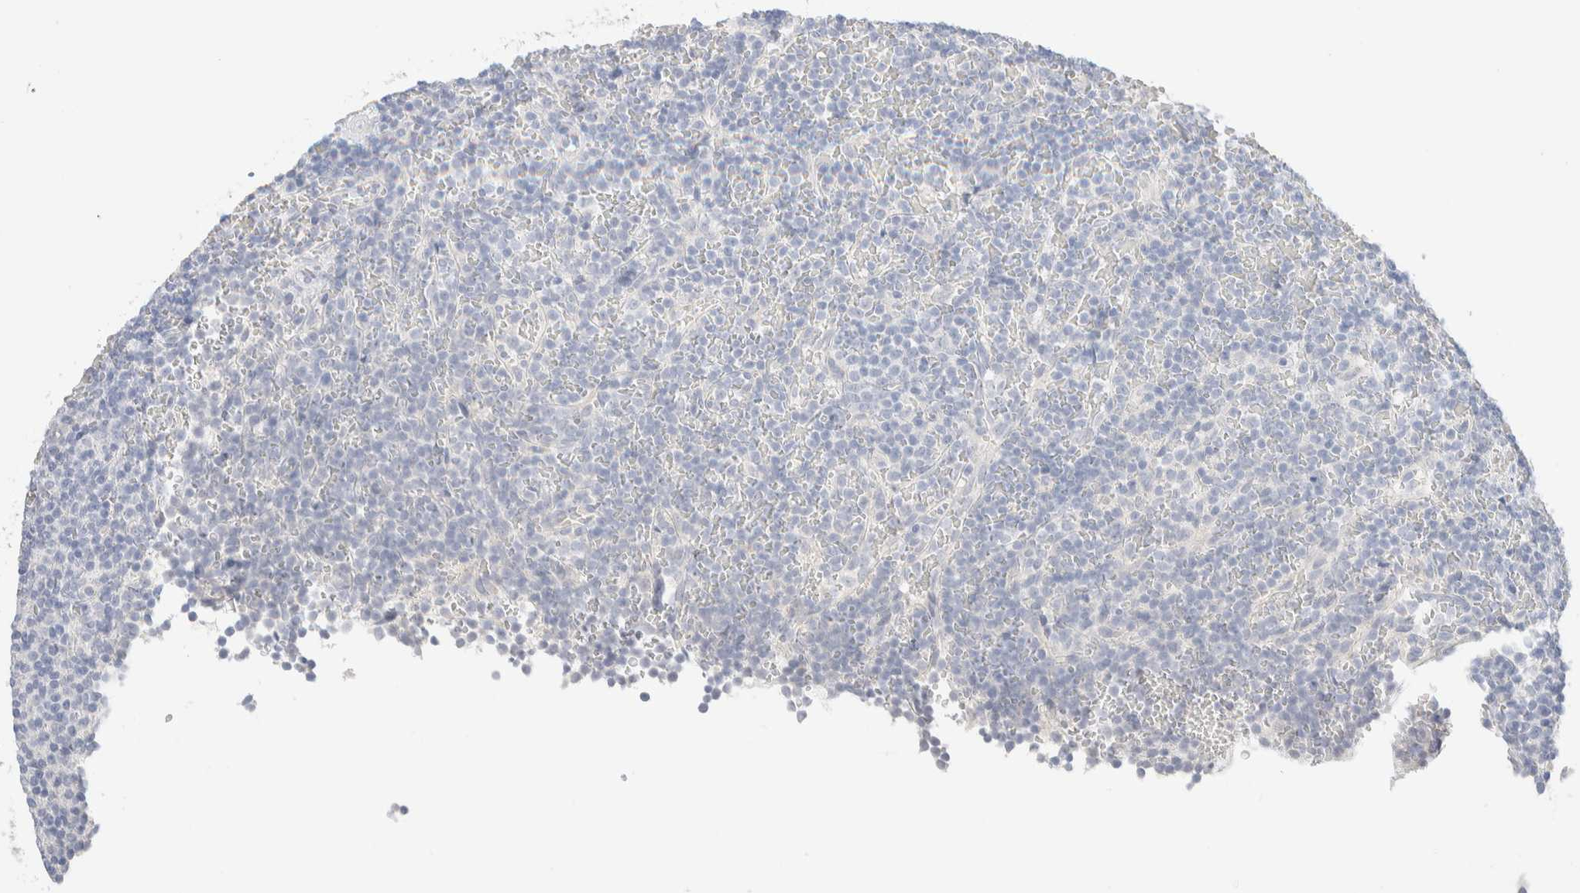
{"staining": {"intensity": "negative", "quantity": "none", "location": "none"}, "tissue": "lymphoma", "cell_type": "Tumor cells", "image_type": "cancer", "snomed": [{"axis": "morphology", "description": "Malignant lymphoma, non-Hodgkin's type, Low grade"}, {"axis": "topography", "description": "Spleen"}], "caption": "Immunohistochemistry (IHC) of human malignant lymphoma, non-Hodgkin's type (low-grade) shows no expression in tumor cells.", "gene": "RIDA", "patient": {"sex": "female", "age": 77}}